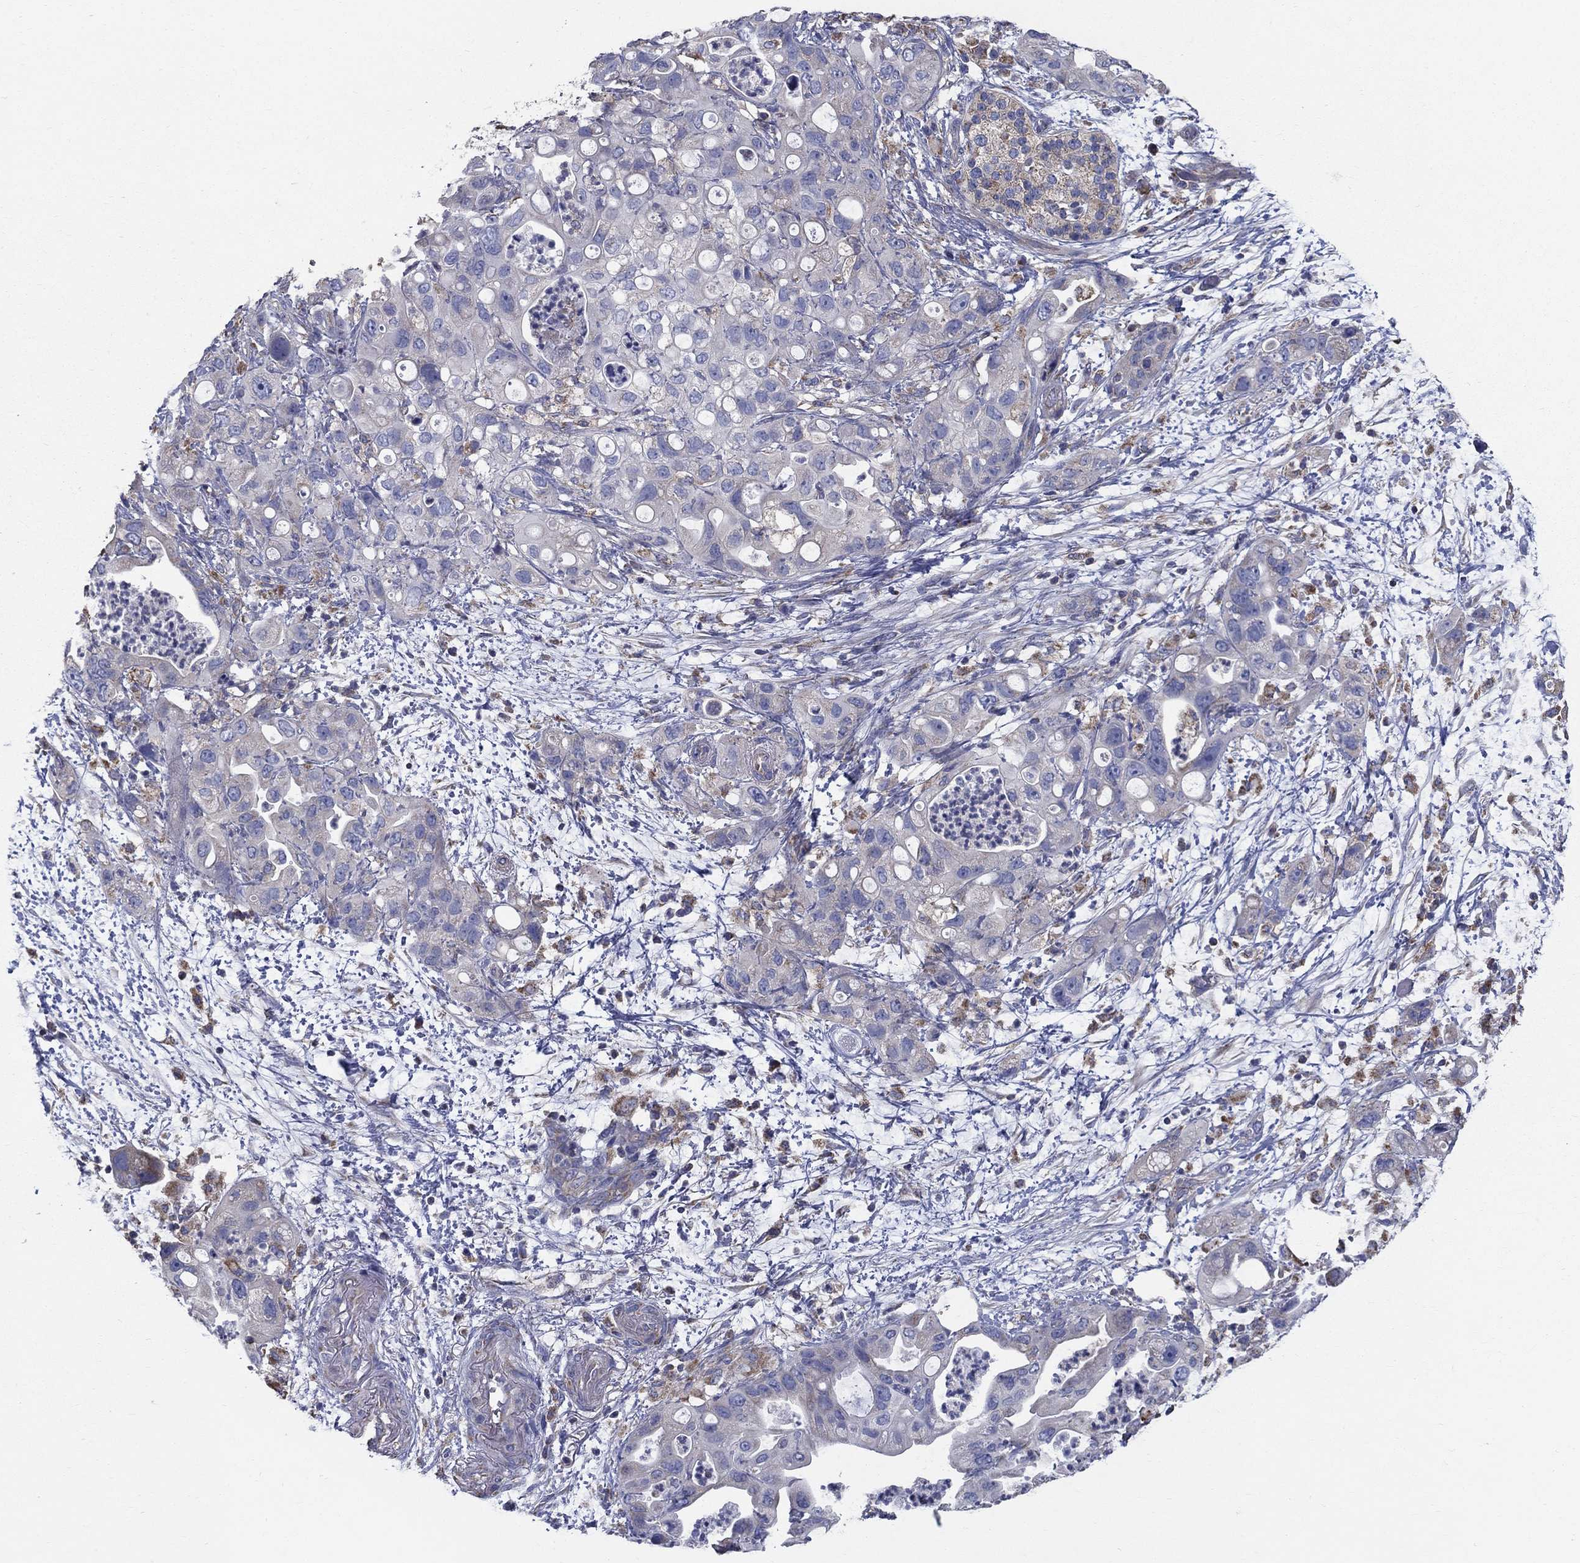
{"staining": {"intensity": "negative", "quantity": "none", "location": "none"}, "tissue": "pancreatic cancer", "cell_type": "Tumor cells", "image_type": "cancer", "snomed": [{"axis": "morphology", "description": "Adenocarcinoma, NOS"}, {"axis": "topography", "description": "Pancreas"}], "caption": "A high-resolution histopathology image shows IHC staining of pancreatic adenocarcinoma, which shows no significant staining in tumor cells. (Brightfield microscopy of DAB (3,3'-diaminobenzidine) immunohistochemistry at high magnification).", "gene": "NME5", "patient": {"sex": "female", "age": 72}}